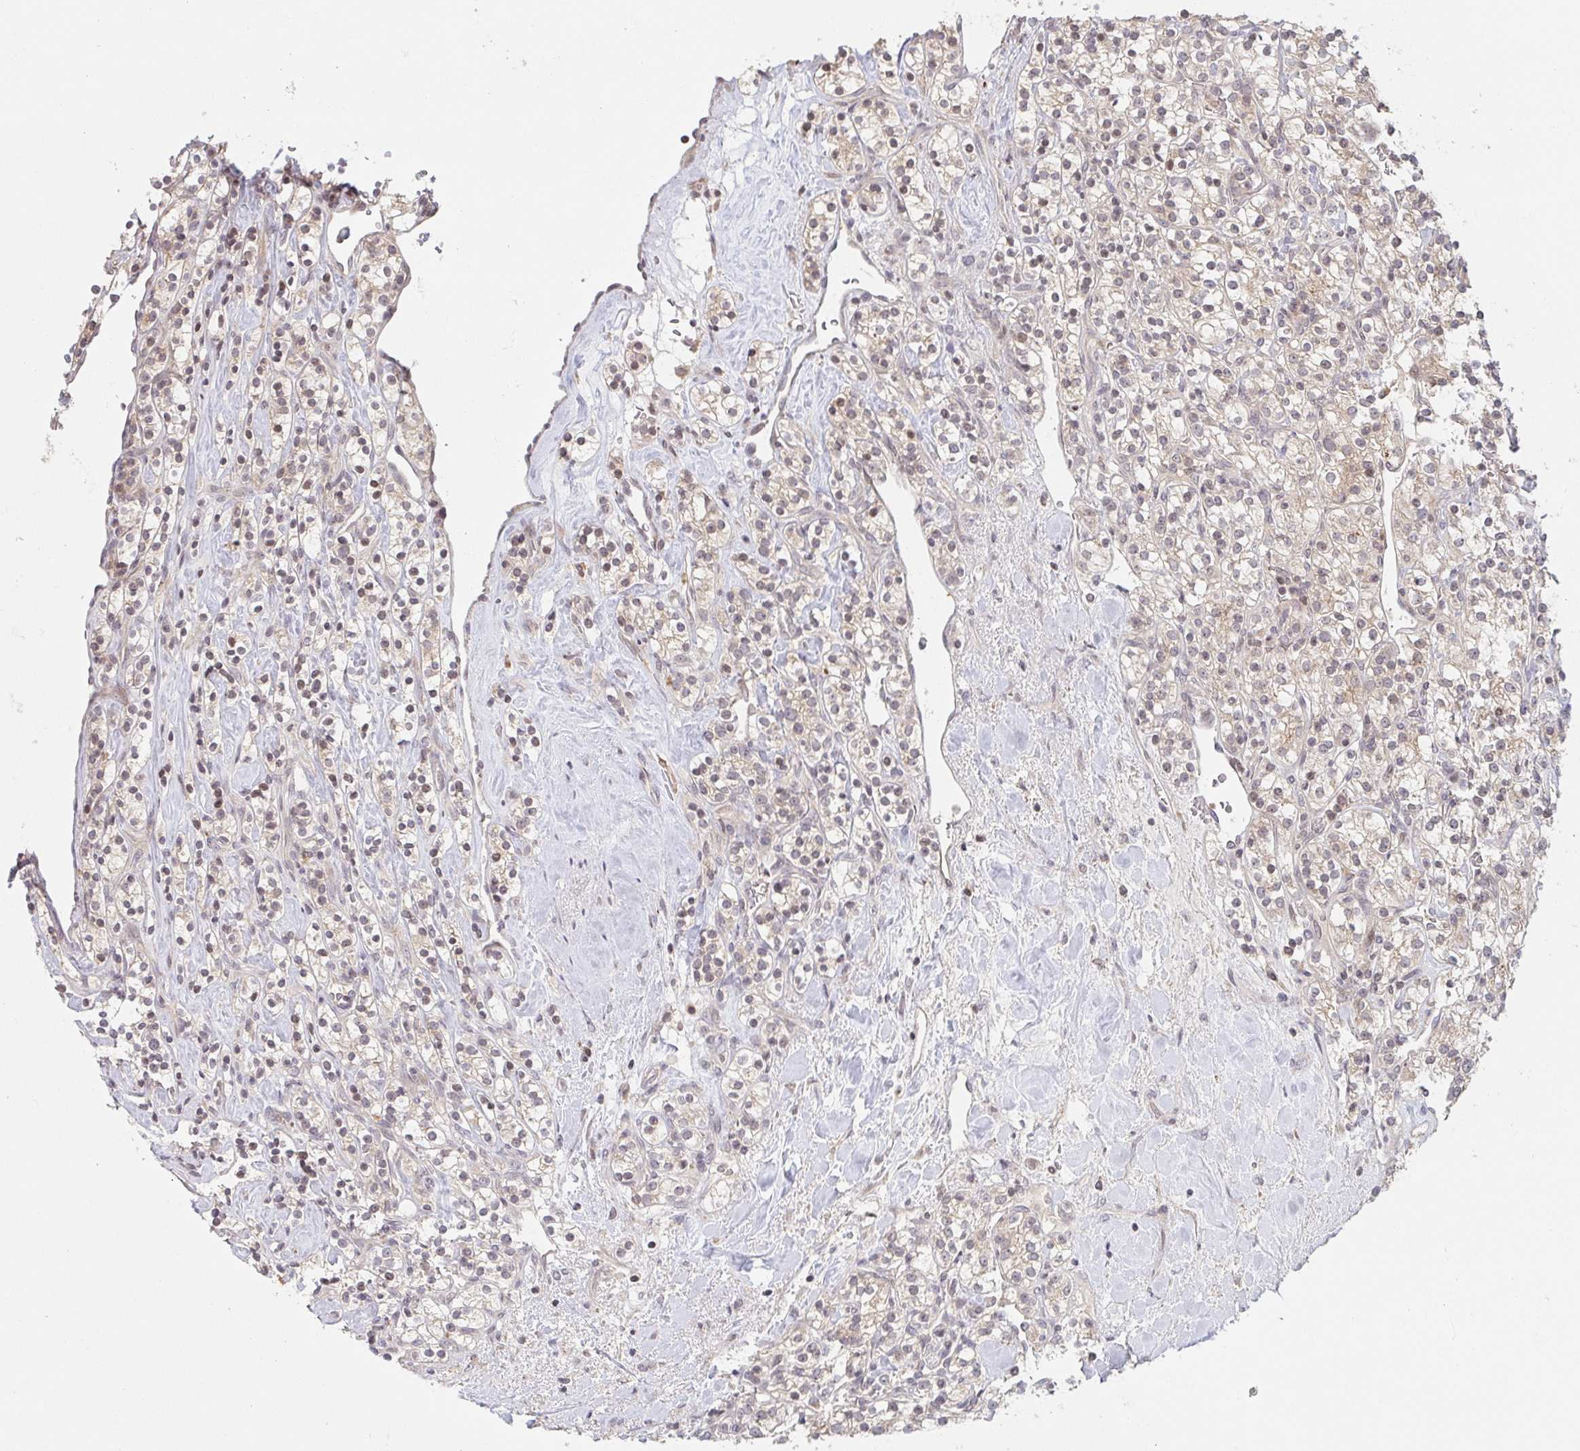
{"staining": {"intensity": "weak", "quantity": "<25%", "location": "nuclear"}, "tissue": "renal cancer", "cell_type": "Tumor cells", "image_type": "cancer", "snomed": [{"axis": "morphology", "description": "Adenocarcinoma, NOS"}, {"axis": "topography", "description": "Kidney"}], "caption": "Tumor cells show no significant positivity in renal cancer (adenocarcinoma).", "gene": "DCST1", "patient": {"sex": "male", "age": 77}}